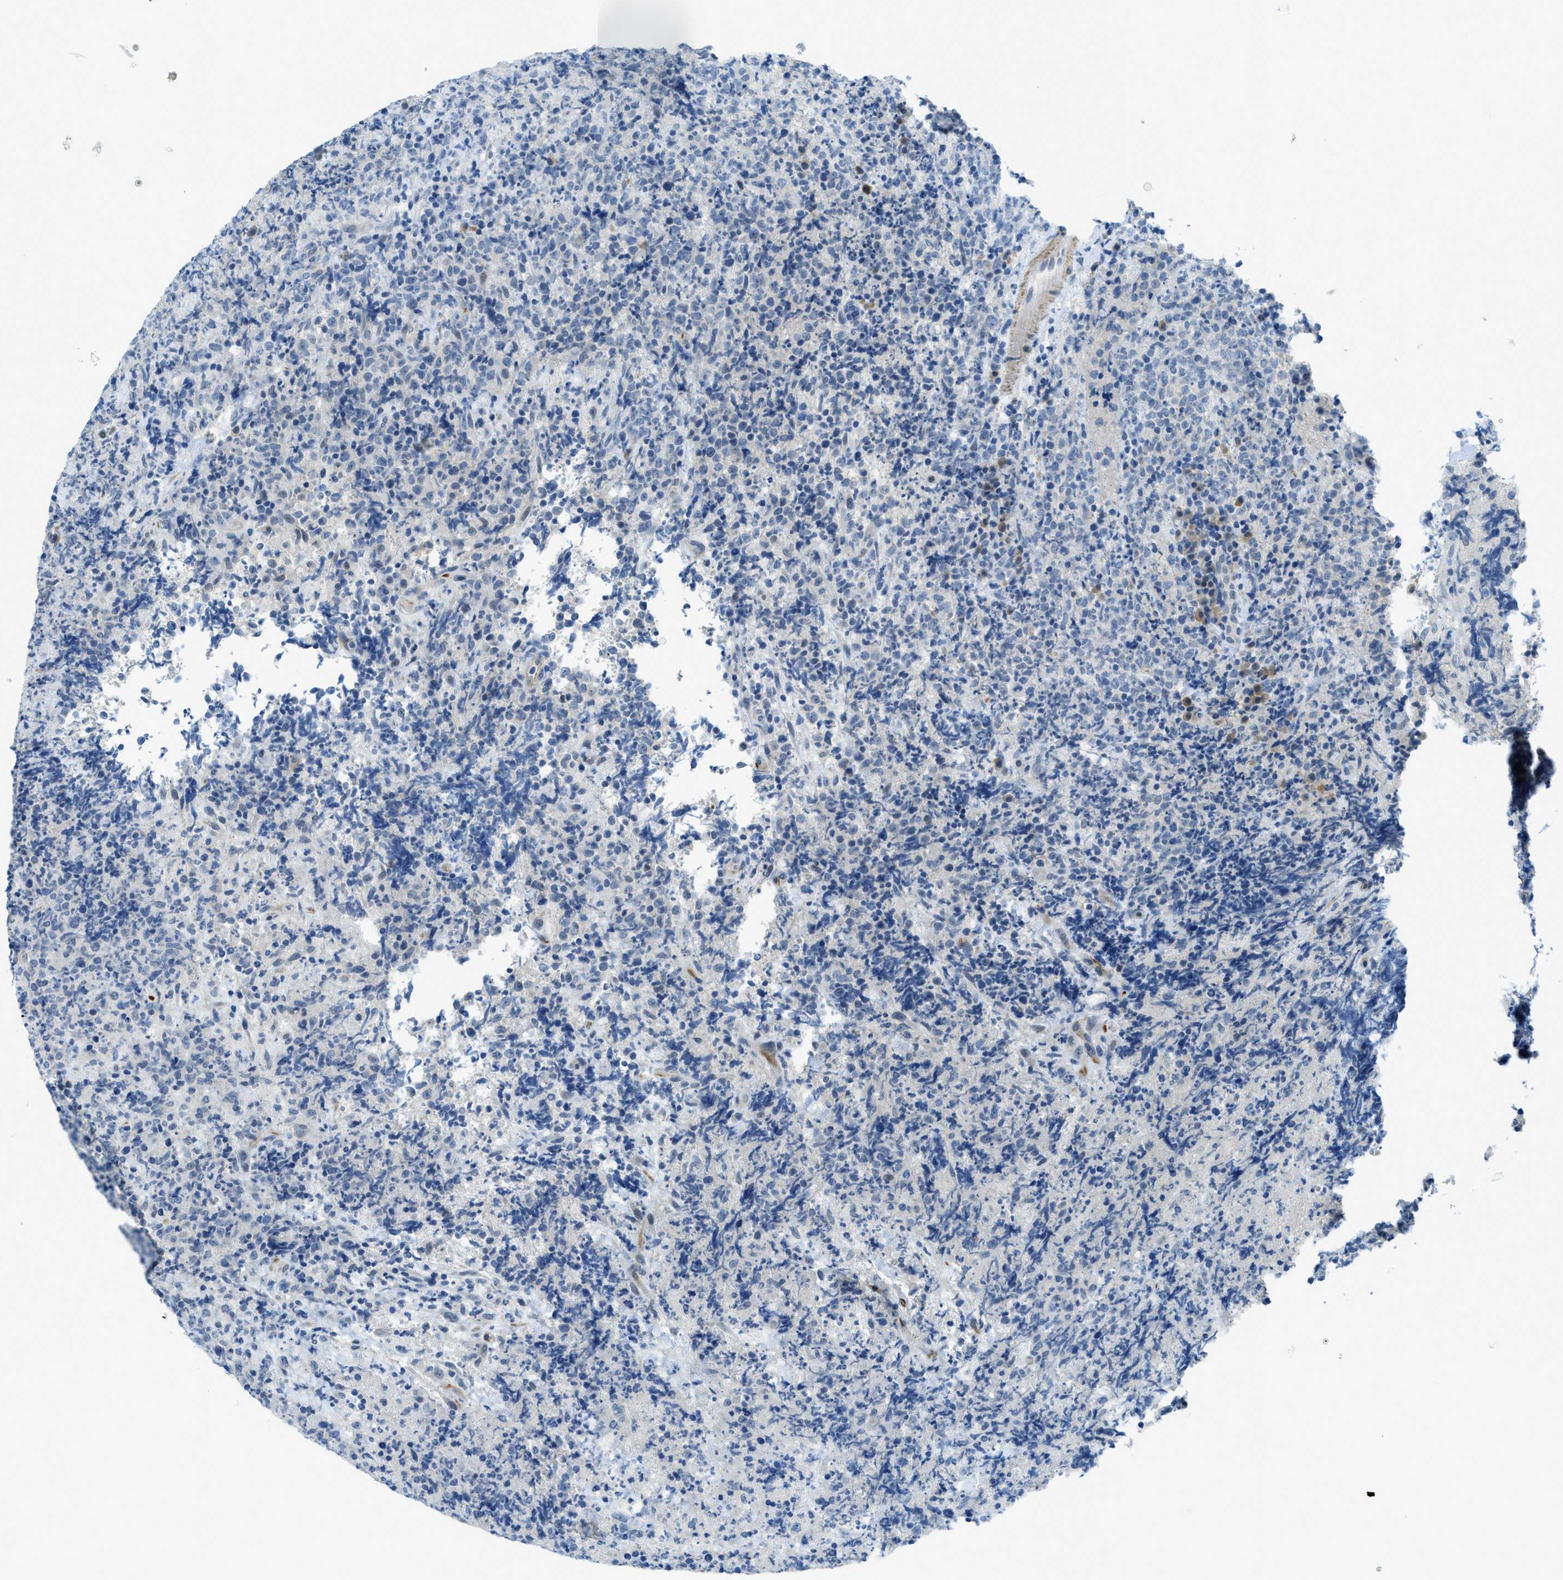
{"staining": {"intensity": "negative", "quantity": "none", "location": "none"}, "tissue": "lymphoma", "cell_type": "Tumor cells", "image_type": "cancer", "snomed": [{"axis": "morphology", "description": "Malignant lymphoma, non-Hodgkin's type, High grade"}, {"axis": "topography", "description": "Tonsil"}], "caption": "The image demonstrates no significant expression in tumor cells of high-grade malignant lymphoma, non-Hodgkin's type.", "gene": "KLHL8", "patient": {"sex": "female", "age": 36}}